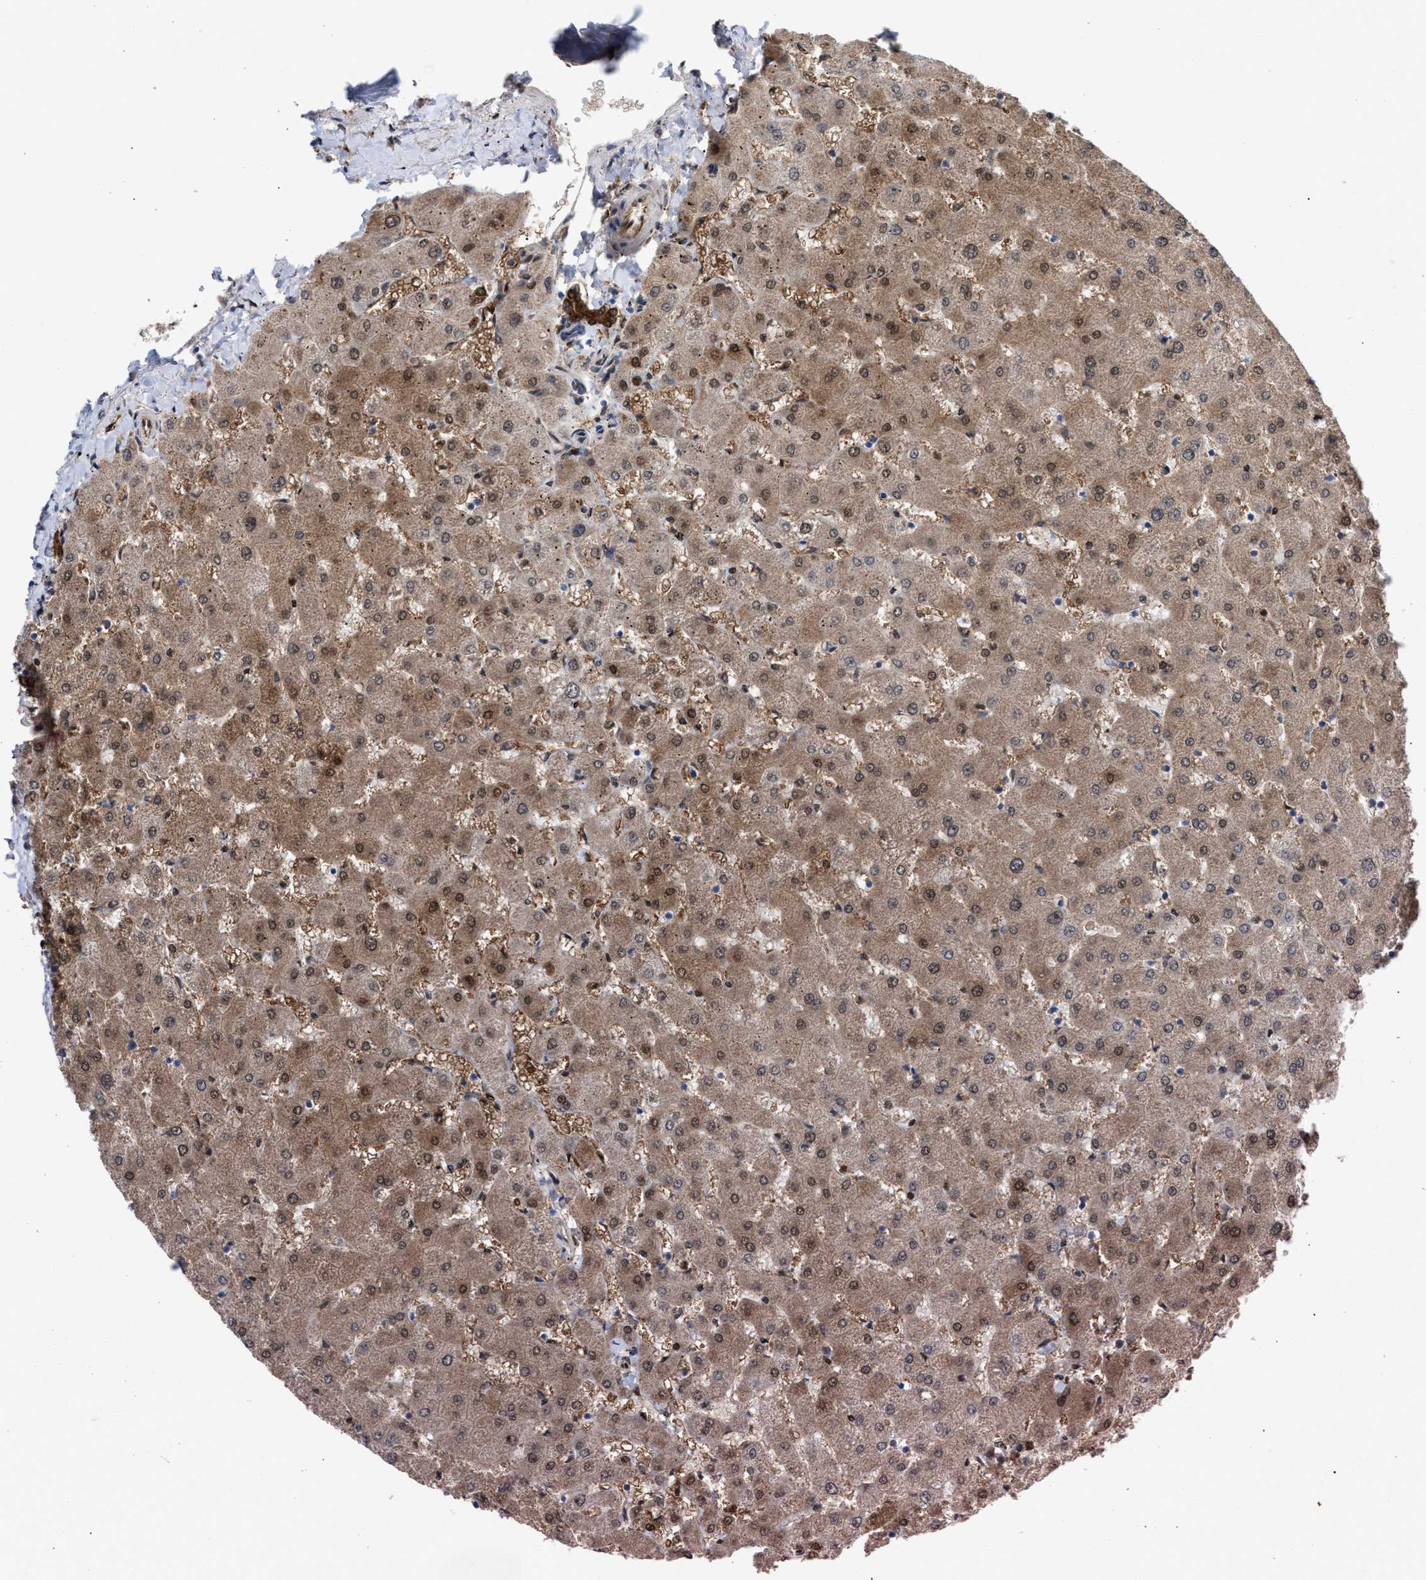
{"staining": {"intensity": "moderate", "quantity": ">75%", "location": "cytoplasmic/membranous"}, "tissue": "liver", "cell_type": "Cholangiocytes", "image_type": "normal", "snomed": [{"axis": "morphology", "description": "Normal tissue, NOS"}, {"axis": "topography", "description": "Liver"}], "caption": "Immunohistochemistry (IHC) (DAB) staining of normal liver demonstrates moderate cytoplasmic/membranous protein expression in approximately >75% of cholangiocytes. The staining was performed using DAB (3,3'-diaminobenzidine) to visualize the protein expression in brown, while the nuclei were stained in blue with hematoxylin (Magnification: 20x).", "gene": "TP53I3", "patient": {"sex": "female", "age": 63}}